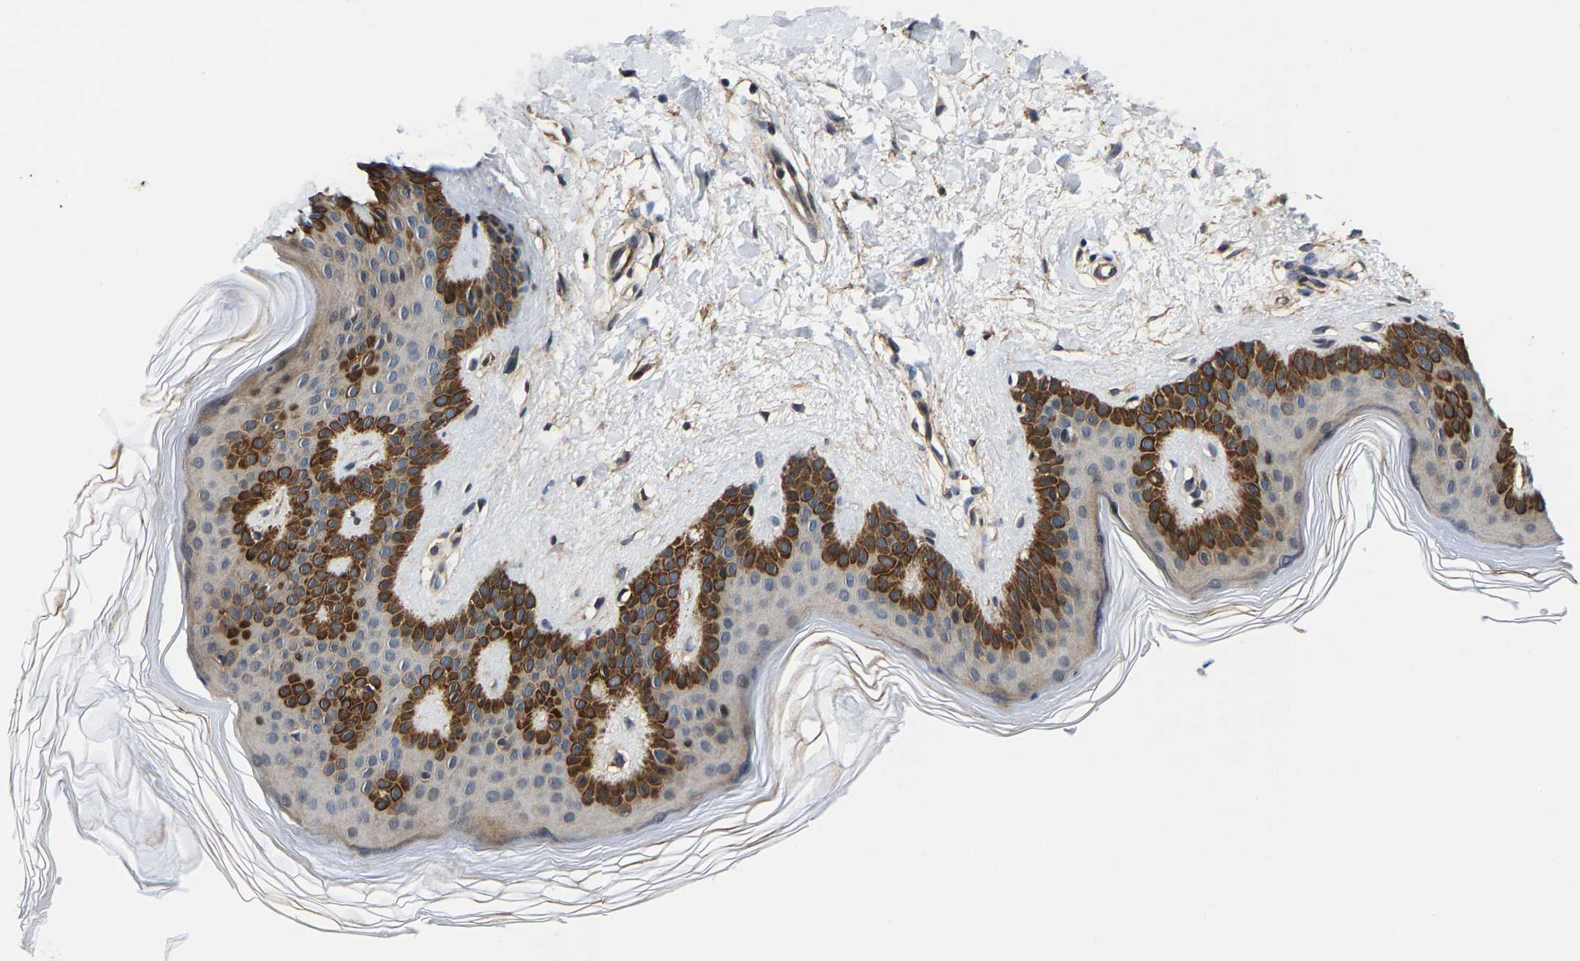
{"staining": {"intensity": "strong", "quantity": "25%-75%", "location": "cytoplasmic/membranous"}, "tissue": "skin", "cell_type": "Keratinocytes", "image_type": "normal", "snomed": [{"axis": "morphology", "description": "Normal tissue, NOS"}, {"axis": "morphology", "description": "Malignant melanoma, Metastatic site"}, {"axis": "topography", "description": "Skin"}], "caption": "Immunohistochemistry (DAB (3,3'-diaminobenzidine)) staining of unremarkable human skin demonstrates strong cytoplasmic/membranous protein staining in about 25%-75% of keratinocytes.", "gene": "GTPBP10", "patient": {"sex": "male", "age": 41}}